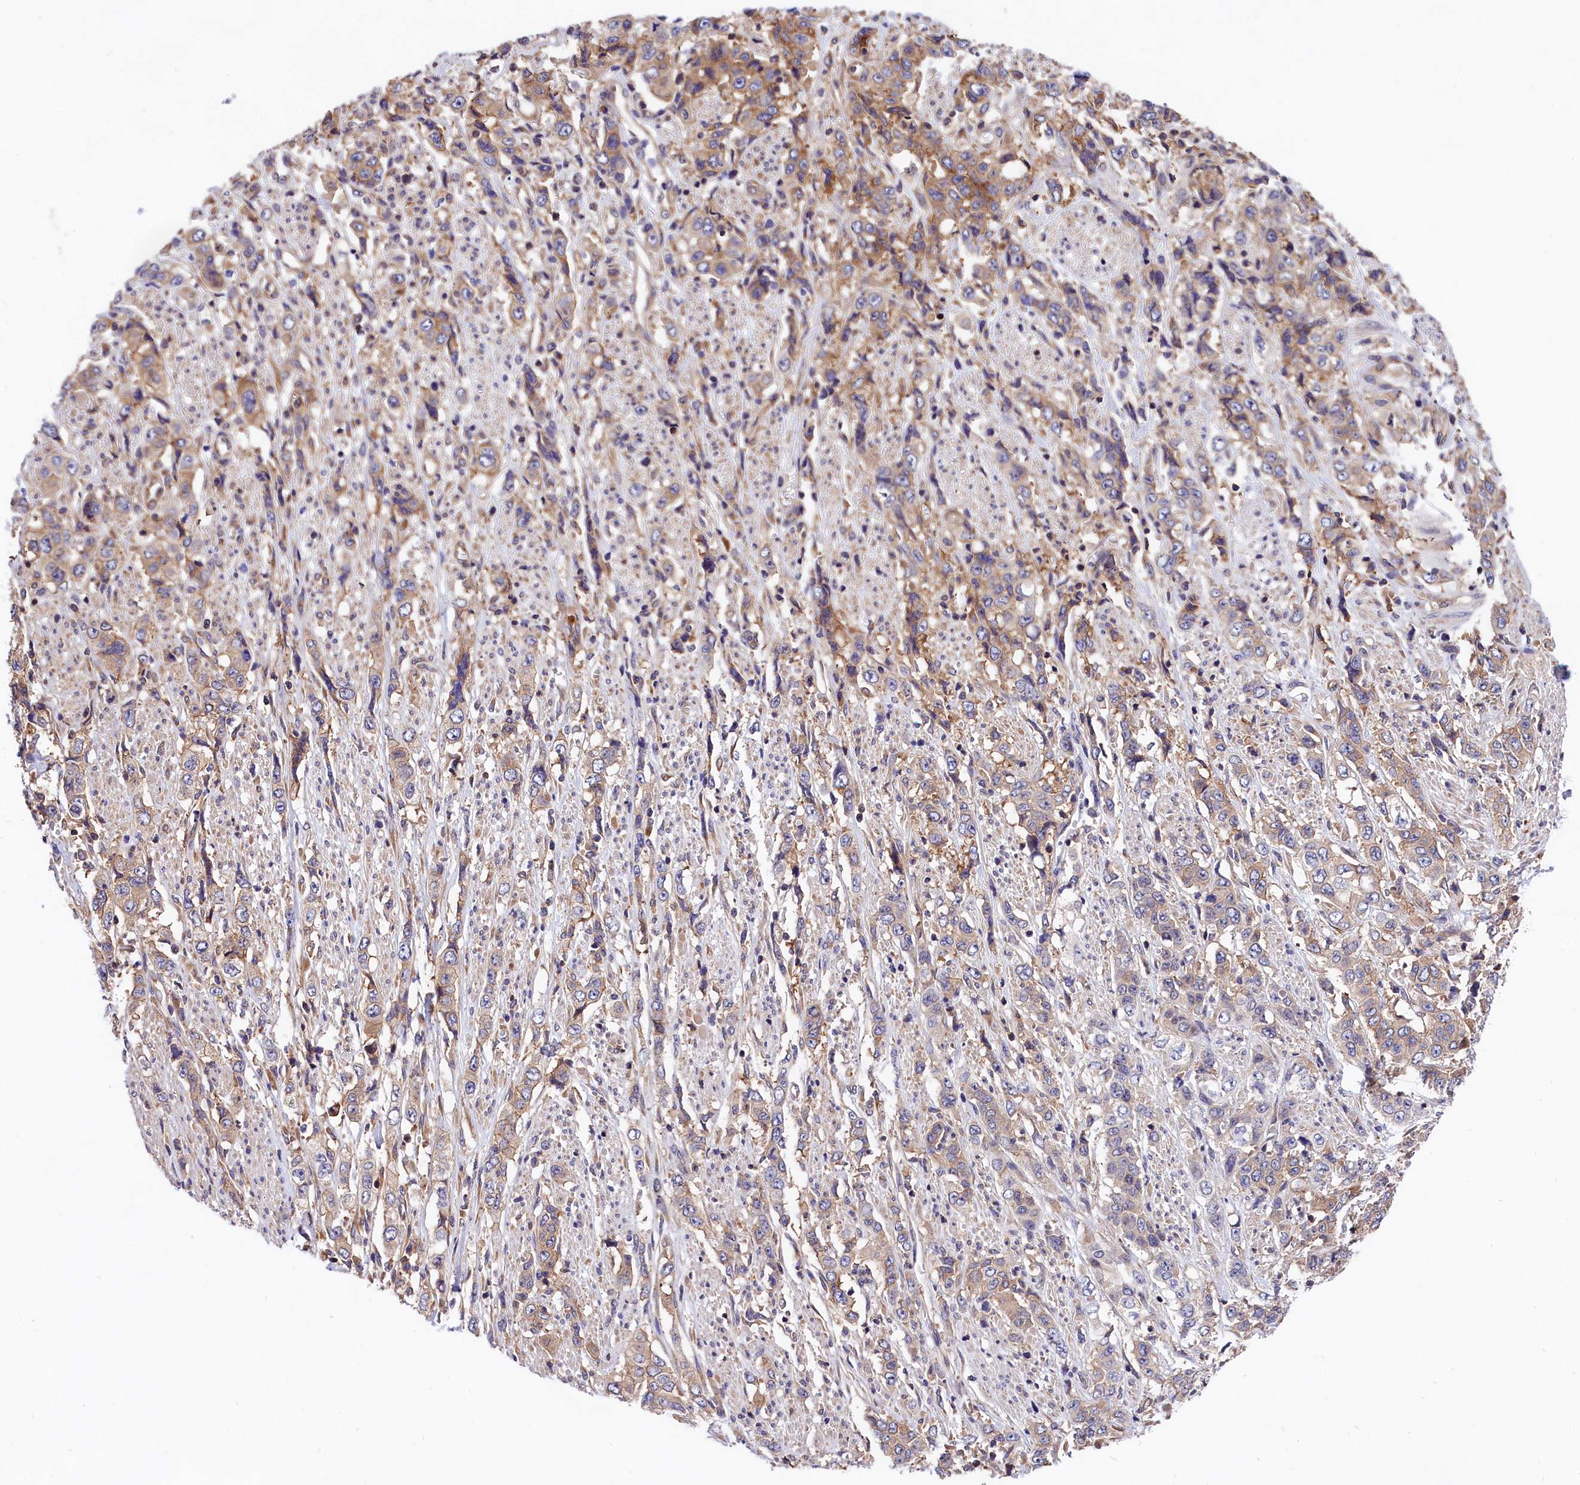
{"staining": {"intensity": "moderate", "quantity": "25%-75%", "location": "cytoplasmic/membranous"}, "tissue": "stomach cancer", "cell_type": "Tumor cells", "image_type": "cancer", "snomed": [{"axis": "morphology", "description": "Adenocarcinoma, NOS"}, {"axis": "topography", "description": "Stomach, upper"}], "caption": "A brown stain shows moderate cytoplasmic/membranous positivity of a protein in human stomach cancer (adenocarcinoma) tumor cells.", "gene": "OAS3", "patient": {"sex": "male", "age": 62}}